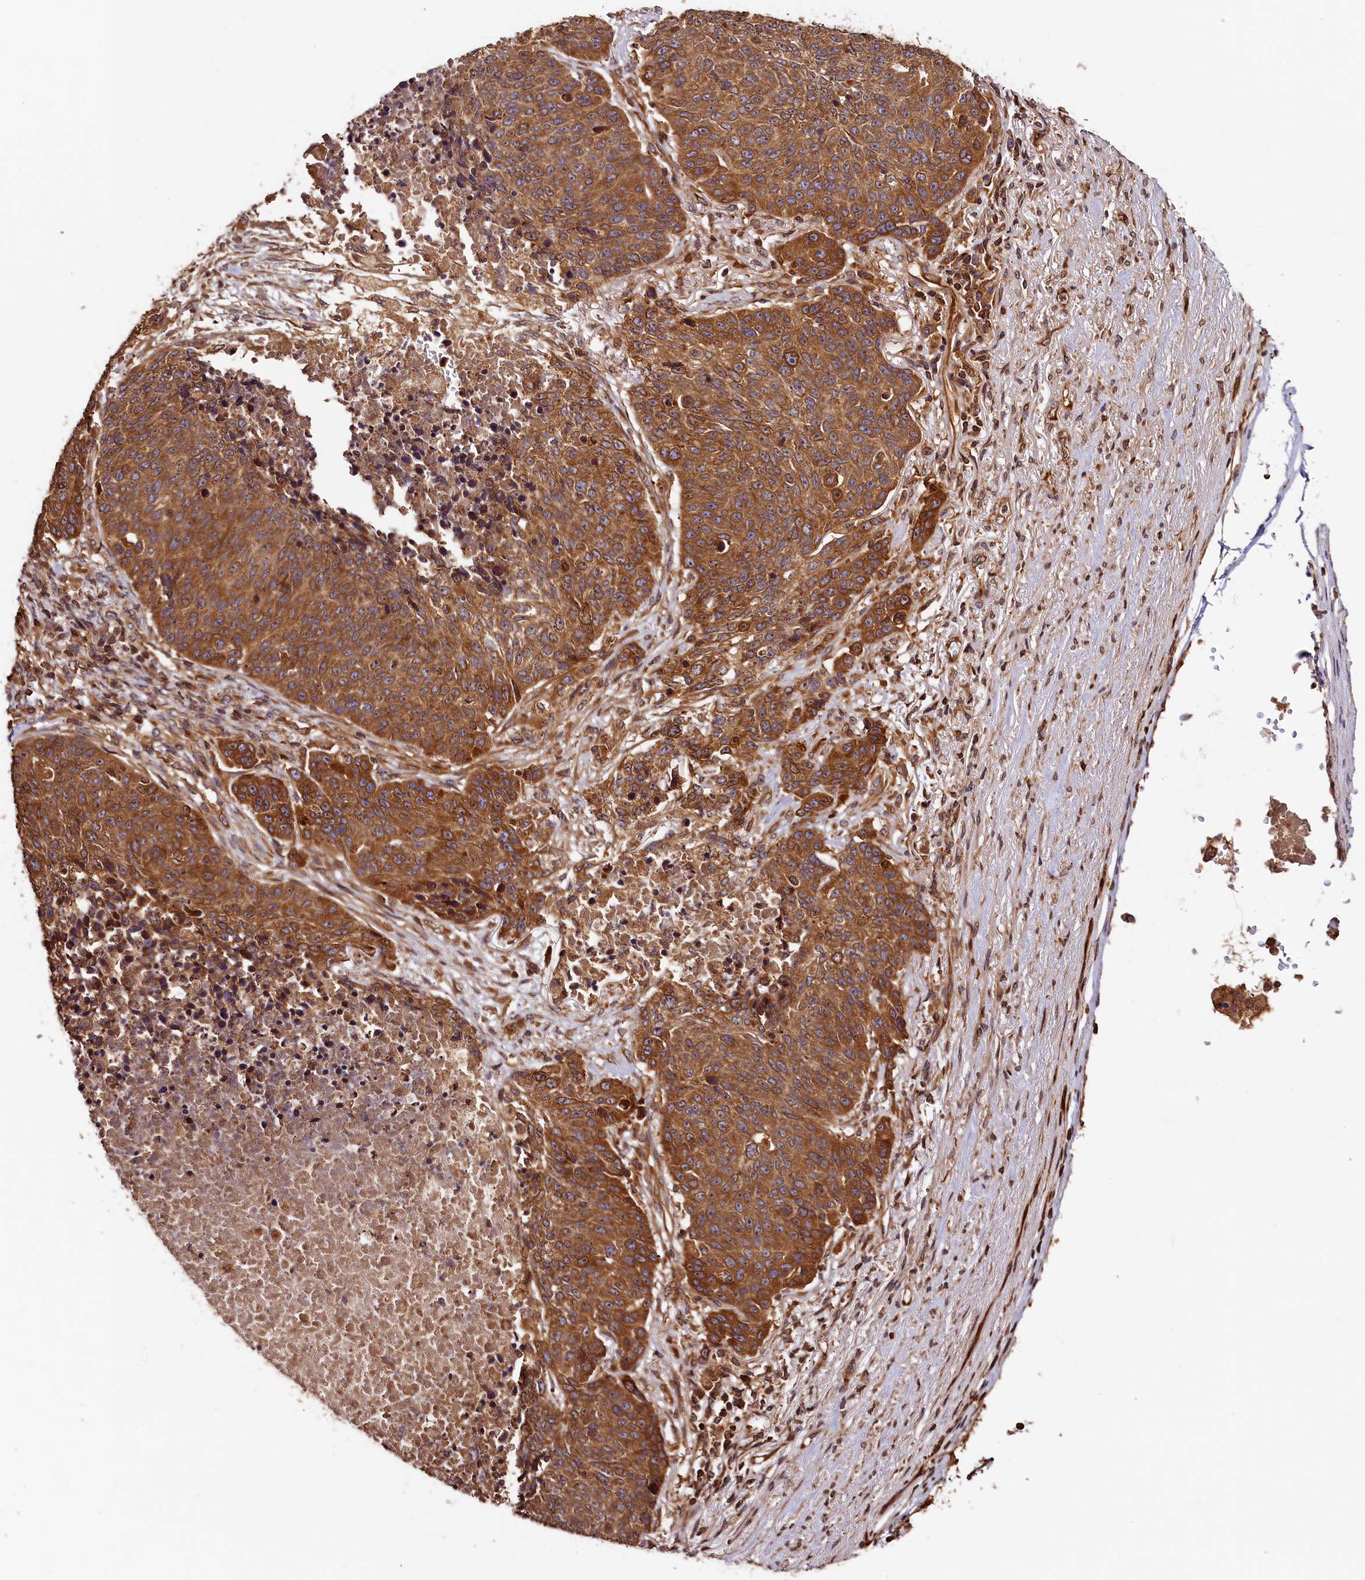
{"staining": {"intensity": "strong", "quantity": ">75%", "location": "cytoplasmic/membranous"}, "tissue": "lung cancer", "cell_type": "Tumor cells", "image_type": "cancer", "snomed": [{"axis": "morphology", "description": "Normal tissue, NOS"}, {"axis": "morphology", "description": "Squamous cell carcinoma, NOS"}, {"axis": "topography", "description": "Lymph node"}, {"axis": "topography", "description": "Lung"}], "caption": "IHC (DAB (3,3'-diaminobenzidine)) staining of squamous cell carcinoma (lung) reveals strong cytoplasmic/membranous protein expression in approximately >75% of tumor cells.", "gene": "HMOX2", "patient": {"sex": "male", "age": 66}}